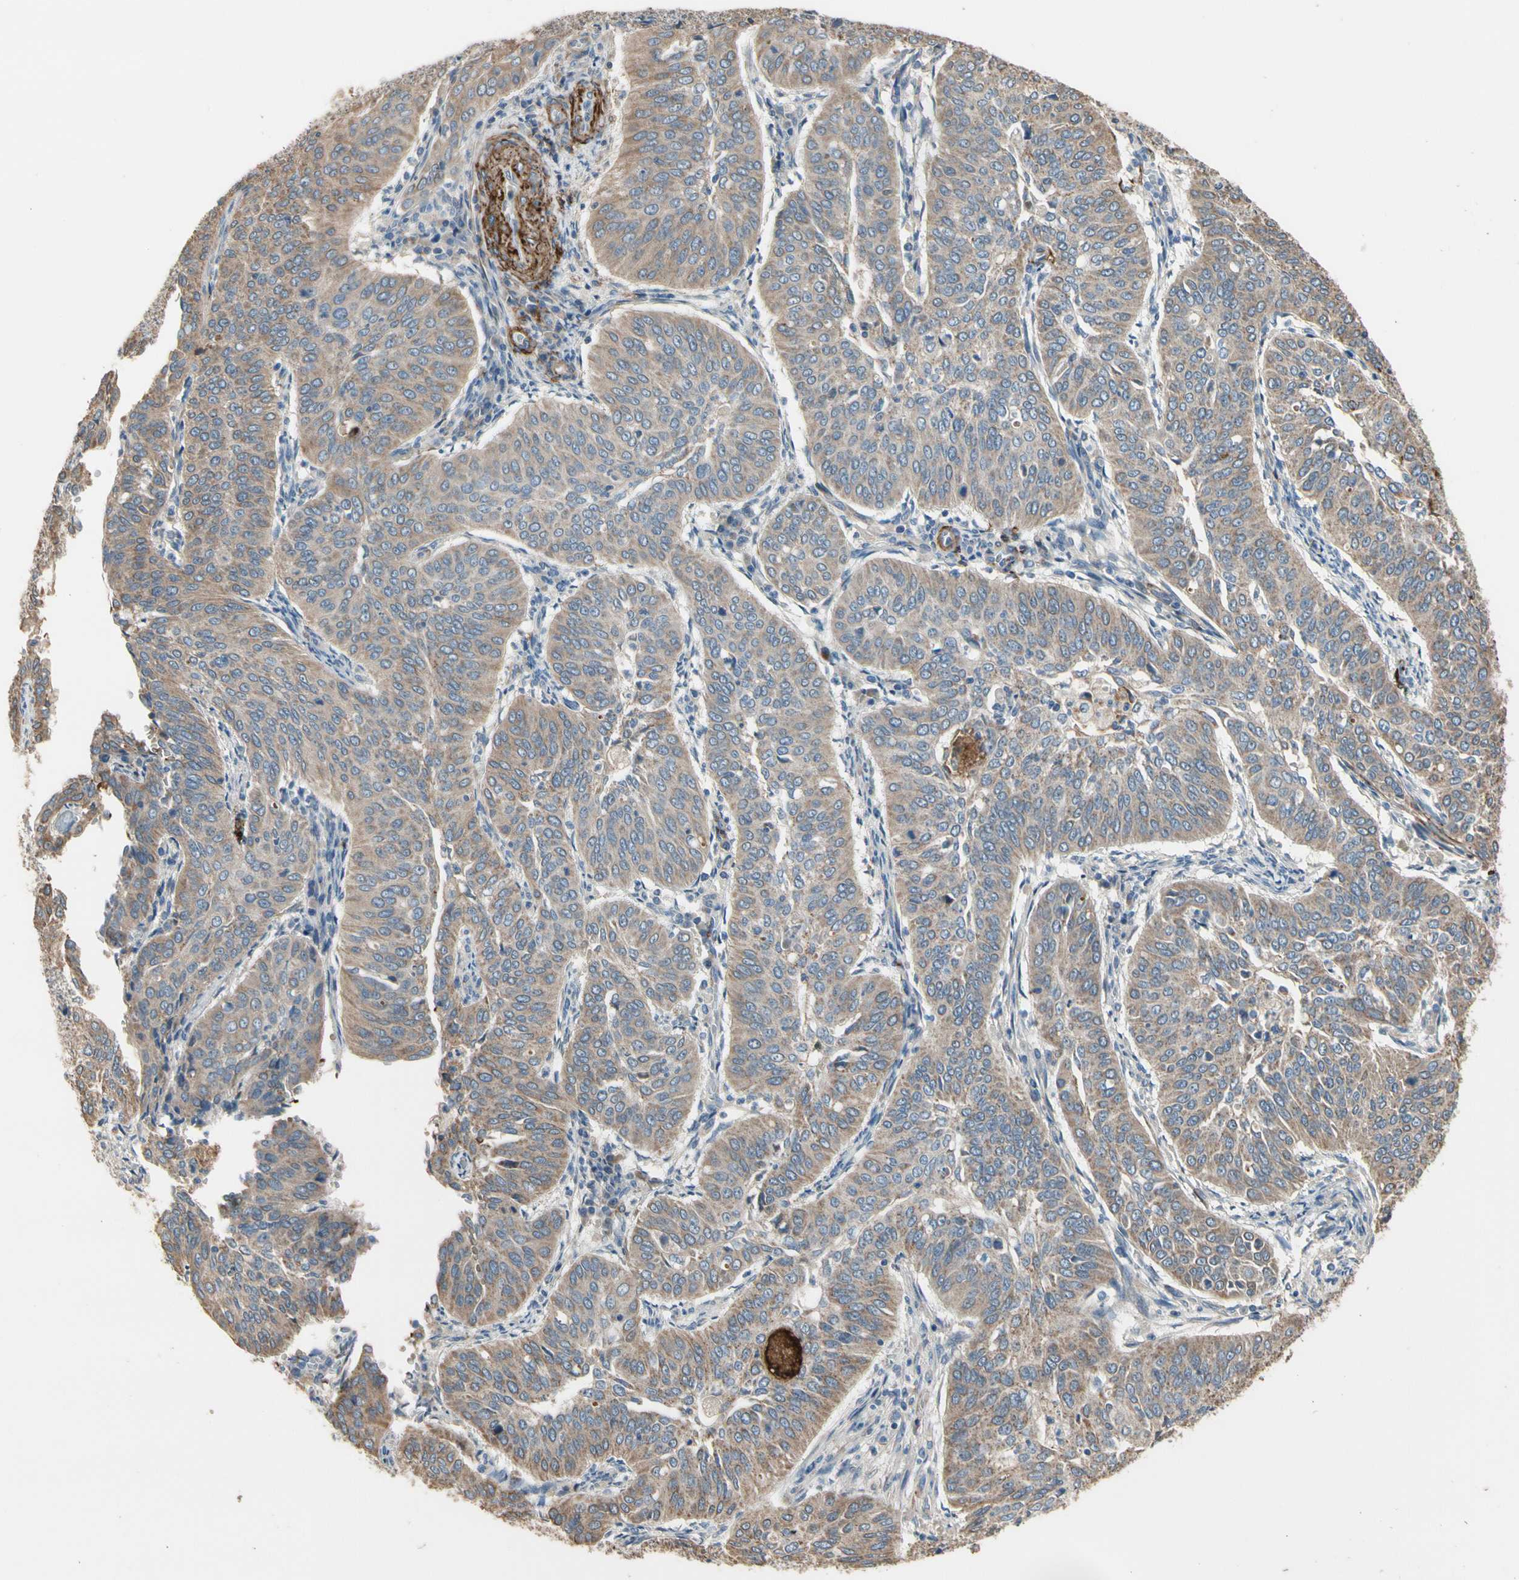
{"staining": {"intensity": "weak", "quantity": ">75%", "location": "cytoplasmic/membranous"}, "tissue": "cervical cancer", "cell_type": "Tumor cells", "image_type": "cancer", "snomed": [{"axis": "morphology", "description": "Normal tissue, NOS"}, {"axis": "morphology", "description": "Squamous cell carcinoma, NOS"}, {"axis": "topography", "description": "Cervix"}], "caption": "DAB (3,3'-diaminobenzidine) immunohistochemical staining of human cervical squamous cell carcinoma displays weak cytoplasmic/membranous protein staining in about >75% of tumor cells.", "gene": "SUSD2", "patient": {"sex": "female", "age": 39}}